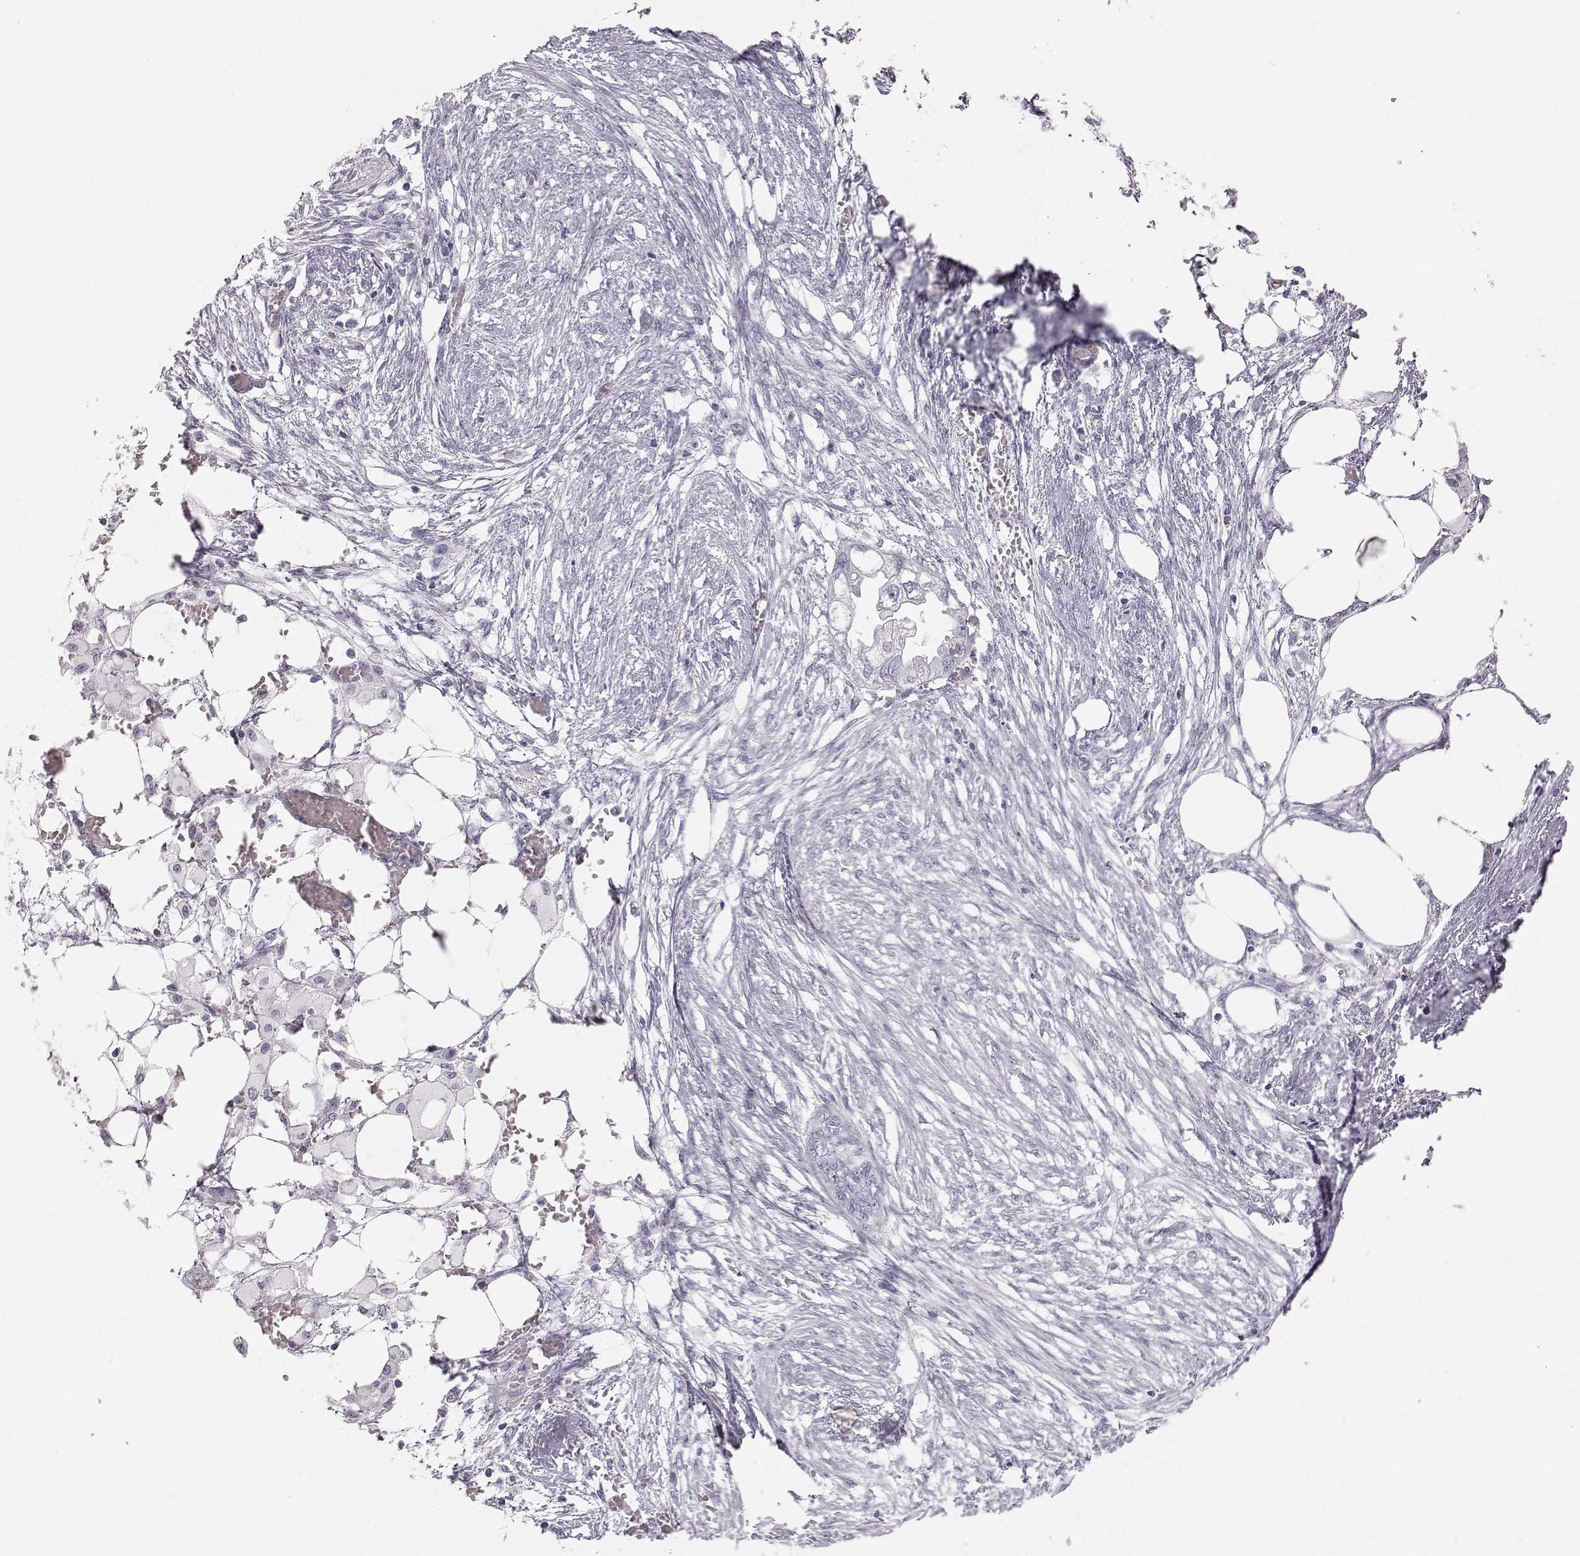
{"staining": {"intensity": "negative", "quantity": "none", "location": "none"}, "tissue": "endometrial cancer", "cell_type": "Tumor cells", "image_type": "cancer", "snomed": [{"axis": "morphology", "description": "Adenocarcinoma, NOS"}, {"axis": "morphology", "description": "Adenocarcinoma, metastatic, NOS"}, {"axis": "topography", "description": "Adipose tissue"}, {"axis": "topography", "description": "Endometrium"}], "caption": "Immunohistochemical staining of endometrial cancer reveals no significant staining in tumor cells. The staining was performed using DAB to visualize the protein expression in brown, while the nuclei were stained in blue with hematoxylin (Magnification: 20x).", "gene": "KRTAP16-1", "patient": {"sex": "female", "age": 67}}